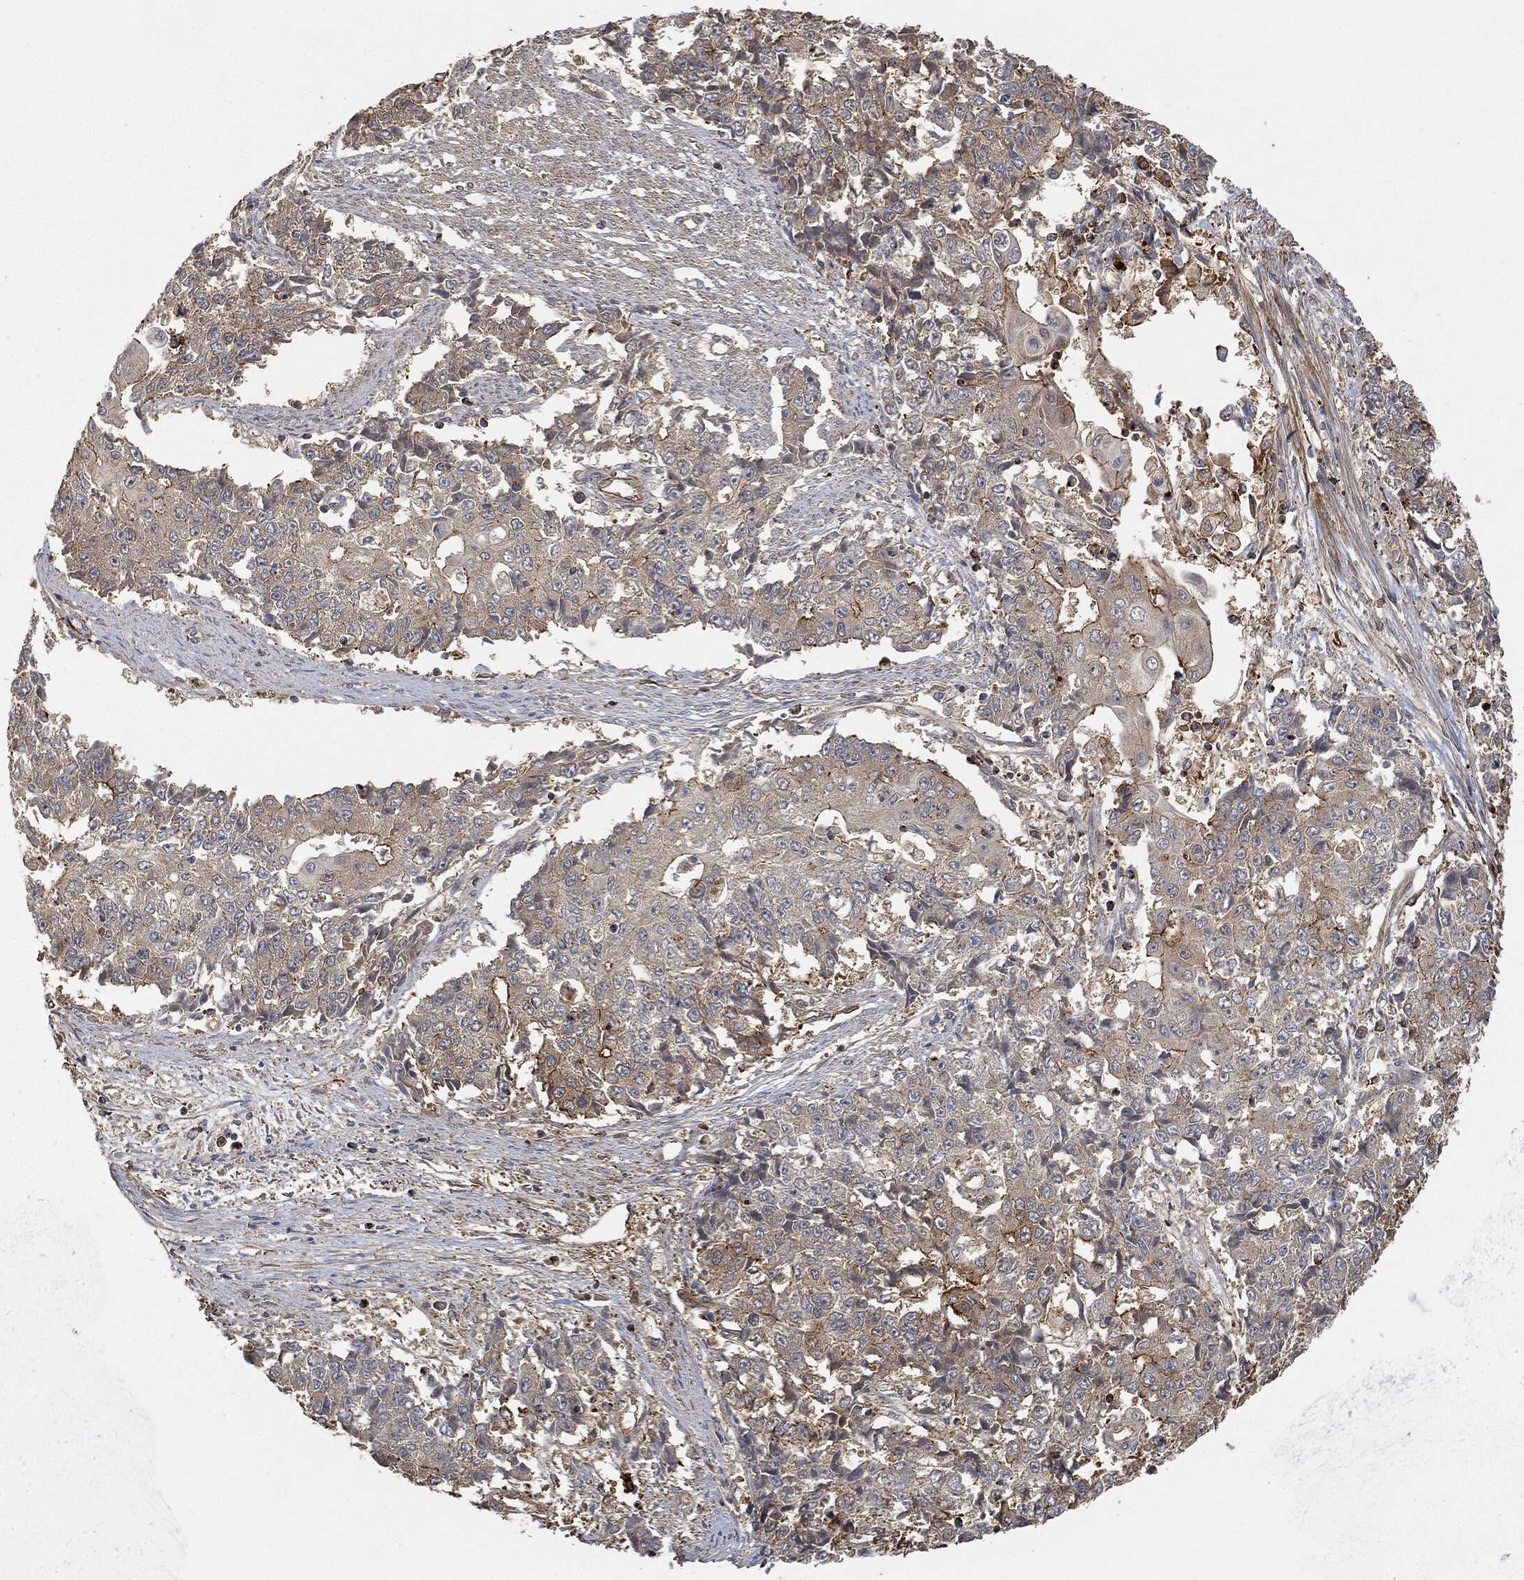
{"staining": {"intensity": "moderate", "quantity": "25%-75%", "location": "cytoplasmic/membranous"}, "tissue": "ovarian cancer", "cell_type": "Tumor cells", "image_type": "cancer", "snomed": [{"axis": "morphology", "description": "Carcinoma, endometroid"}, {"axis": "topography", "description": "Ovary"}], "caption": "Human ovarian cancer (endometroid carcinoma) stained with a brown dye reveals moderate cytoplasmic/membranous positive staining in about 25%-75% of tumor cells.", "gene": "TPT1", "patient": {"sex": "female", "age": 42}}